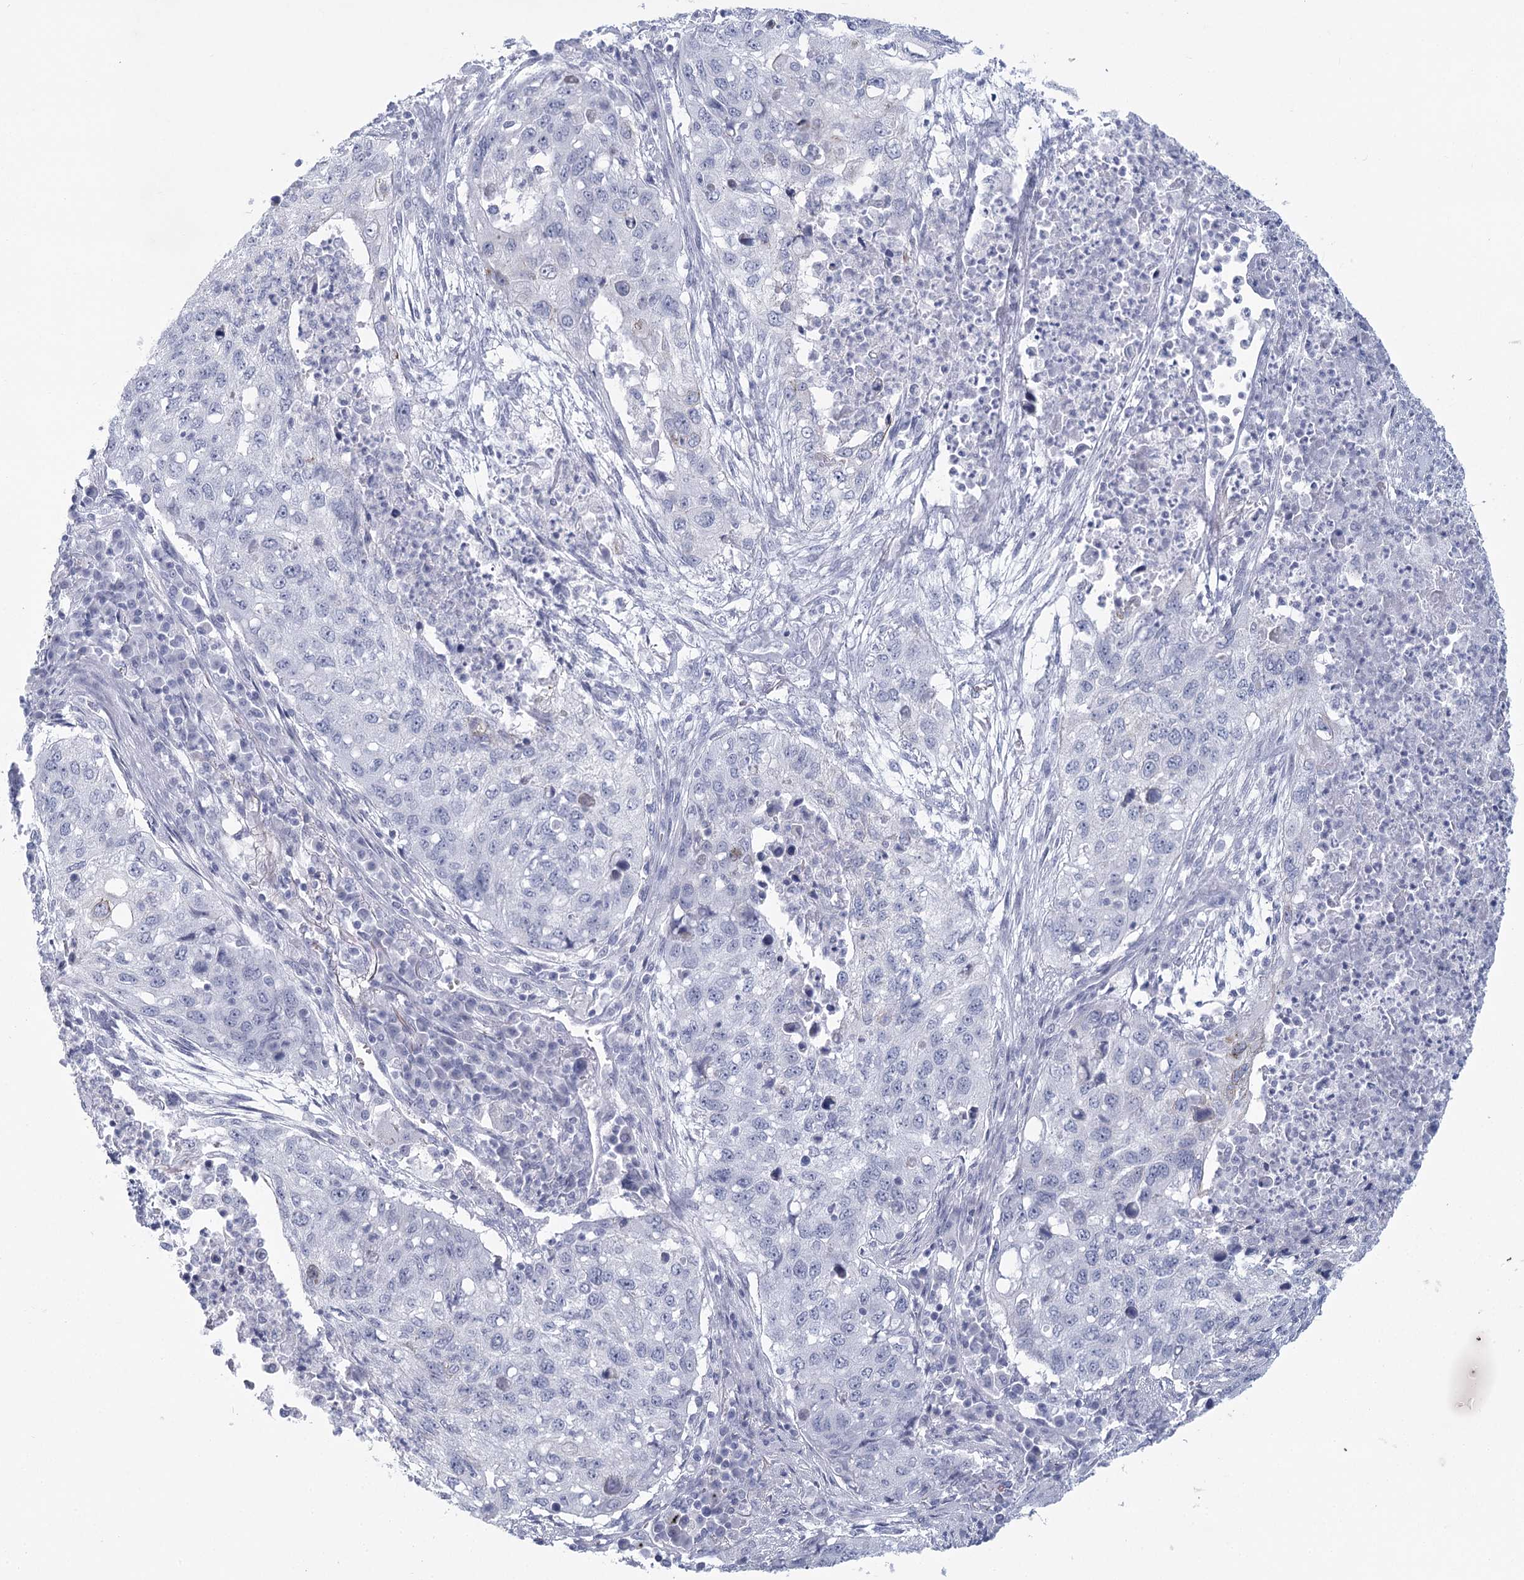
{"staining": {"intensity": "negative", "quantity": "none", "location": "none"}, "tissue": "lung cancer", "cell_type": "Tumor cells", "image_type": "cancer", "snomed": [{"axis": "morphology", "description": "Squamous cell carcinoma, NOS"}, {"axis": "topography", "description": "Lung"}], "caption": "Immunohistochemistry histopathology image of human lung cancer (squamous cell carcinoma) stained for a protein (brown), which exhibits no expression in tumor cells.", "gene": "WNT8B", "patient": {"sex": "female", "age": 63}}